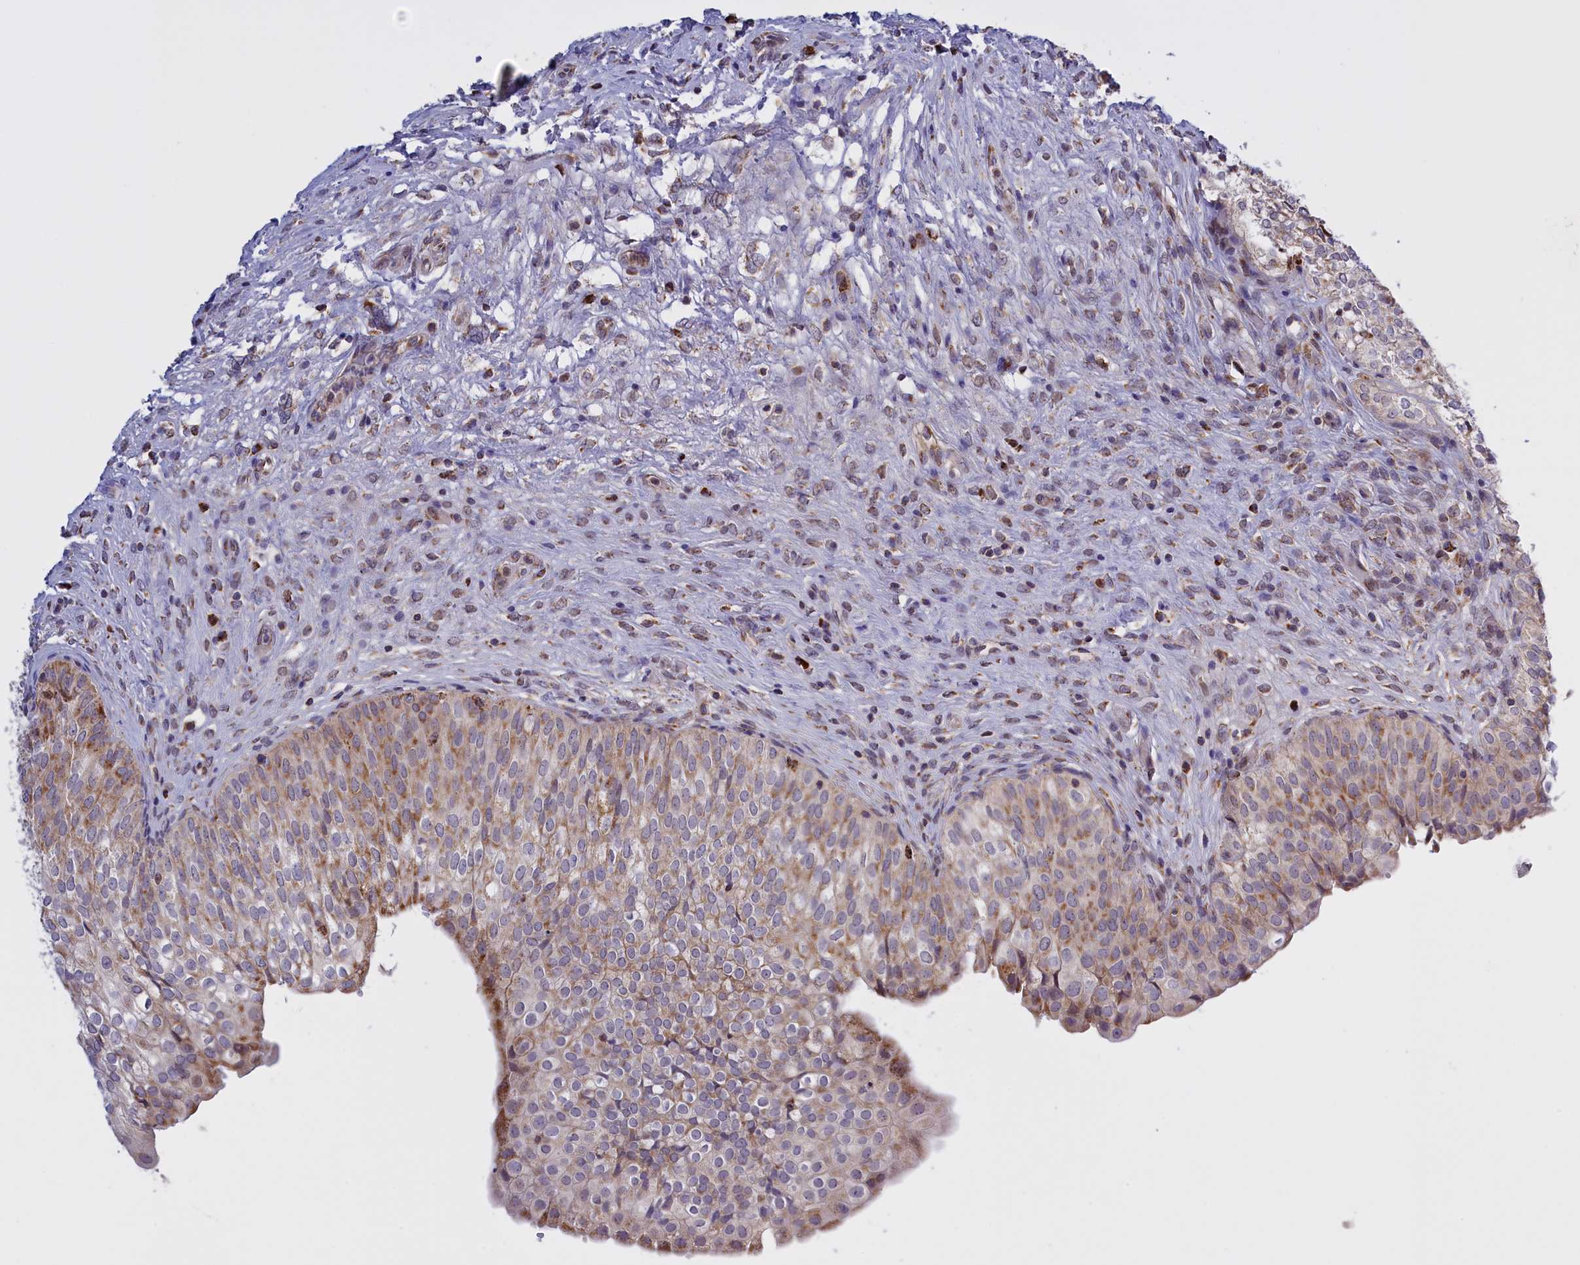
{"staining": {"intensity": "moderate", "quantity": "25%-75%", "location": "cytoplasmic/membranous"}, "tissue": "urinary bladder", "cell_type": "Urothelial cells", "image_type": "normal", "snomed": [{"axis": "morphology", "description": "Normal tissue, NOS"}, {"axis": "topography", "description": "Urinary bladder"}], "caption": "Protein staining by immunohistochemistry (IHC) reveals moderate cytoplasmic/membranous positivity in about 25%-75% of urothelial cells in normal urinary bladder.", "gene": "FAM149B1", "patient": {"sex": "male", "age": 55}}